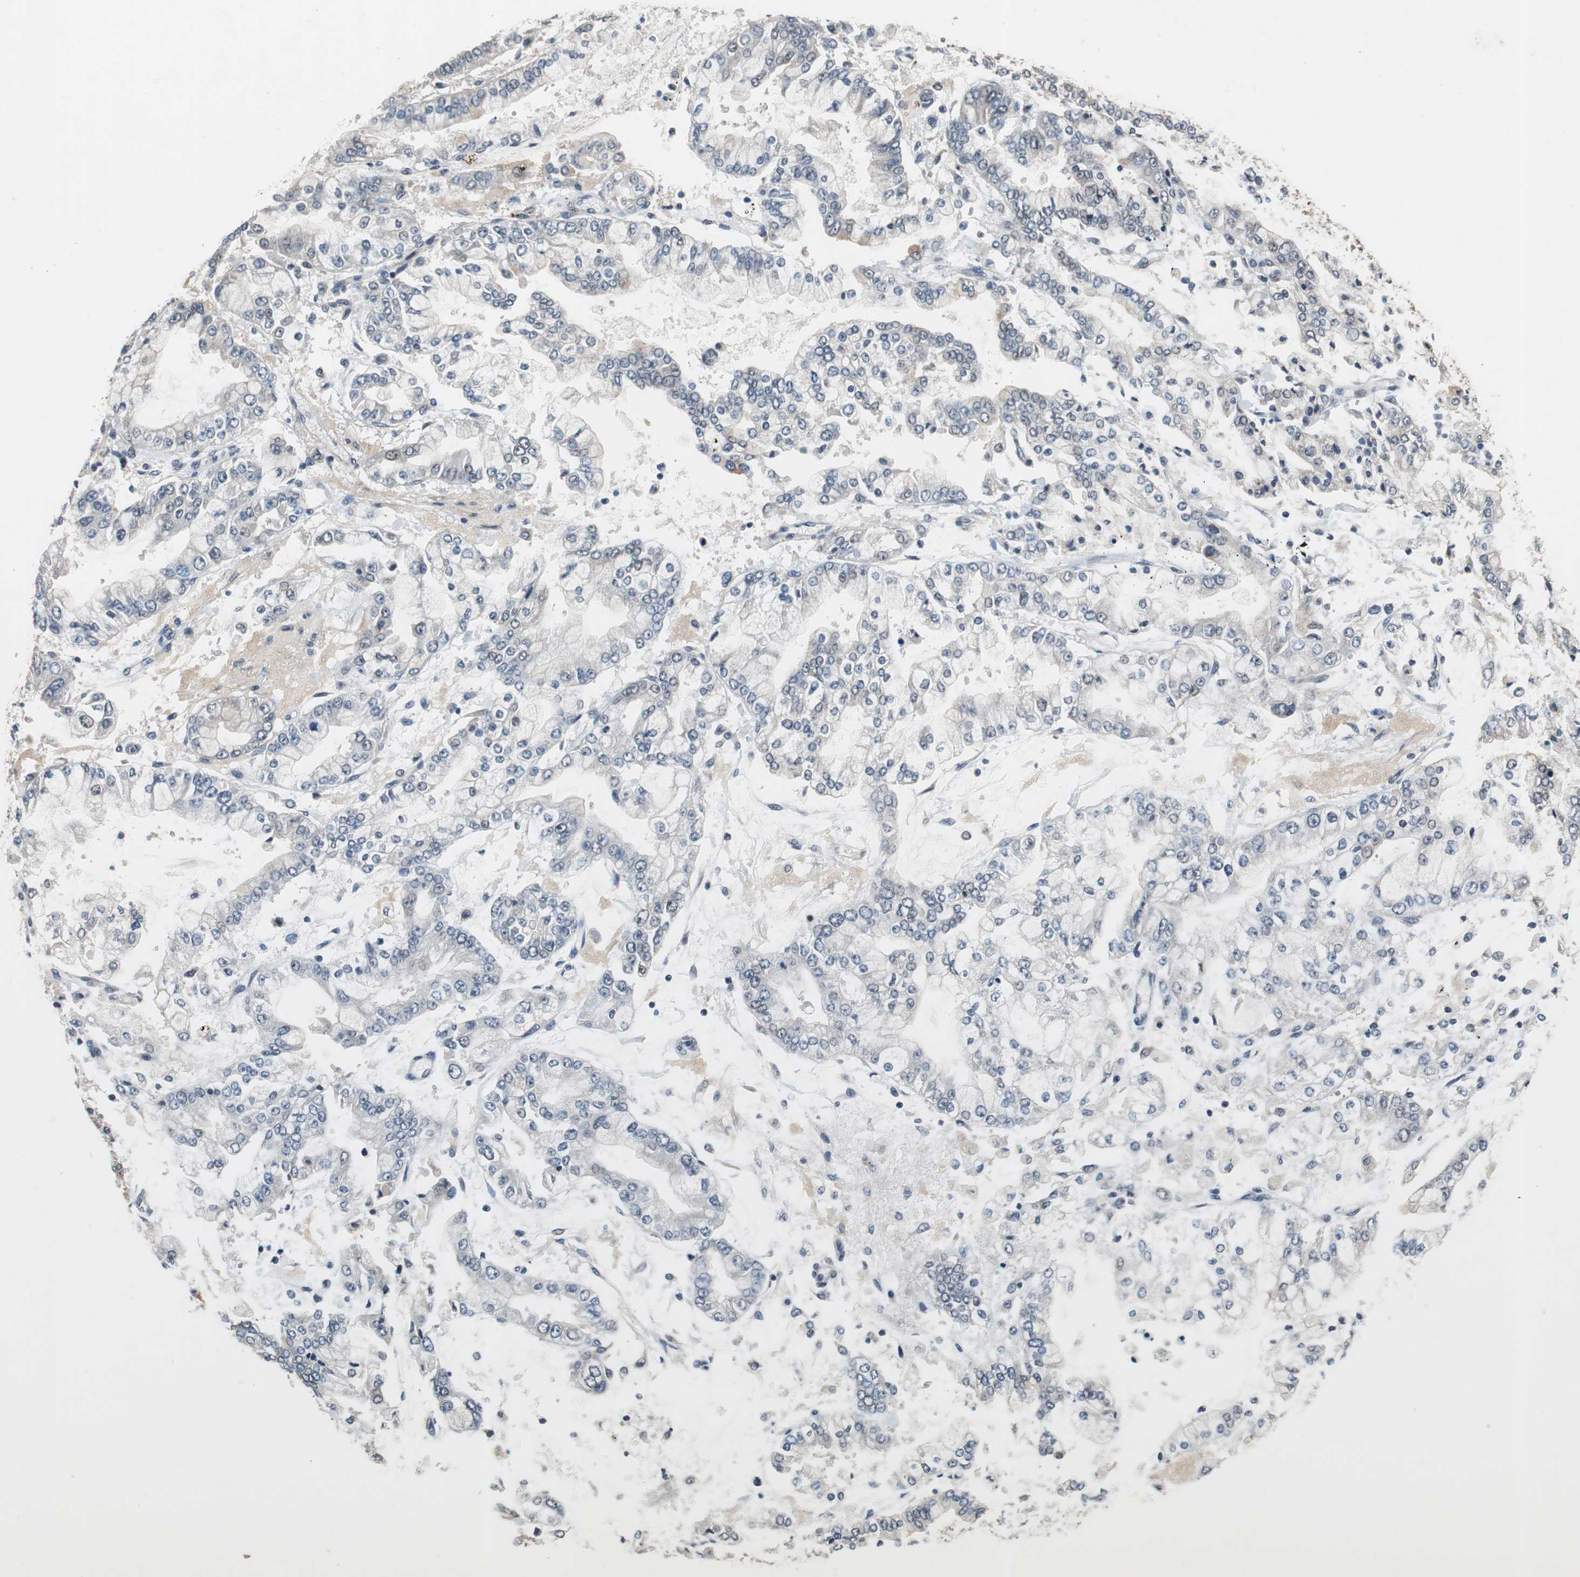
{"staining": {"intensity": "negative", "quantity": "none", "location": "none"}, "tissue": "stomach cancer", "cell_type": "Tumor cells", "image_type": "cancer", "snomed": [{"axis": "morphology", "description": "Adenocarcinoma, NOS"}, {"axis": "topography", "description": "Stomach"}], "caption": "Tumor cells are negative for protein expression in human adenocarcinoma (stomach).", "gene": "PI4KB", "patient": {"sex": "male", "age": 76}}